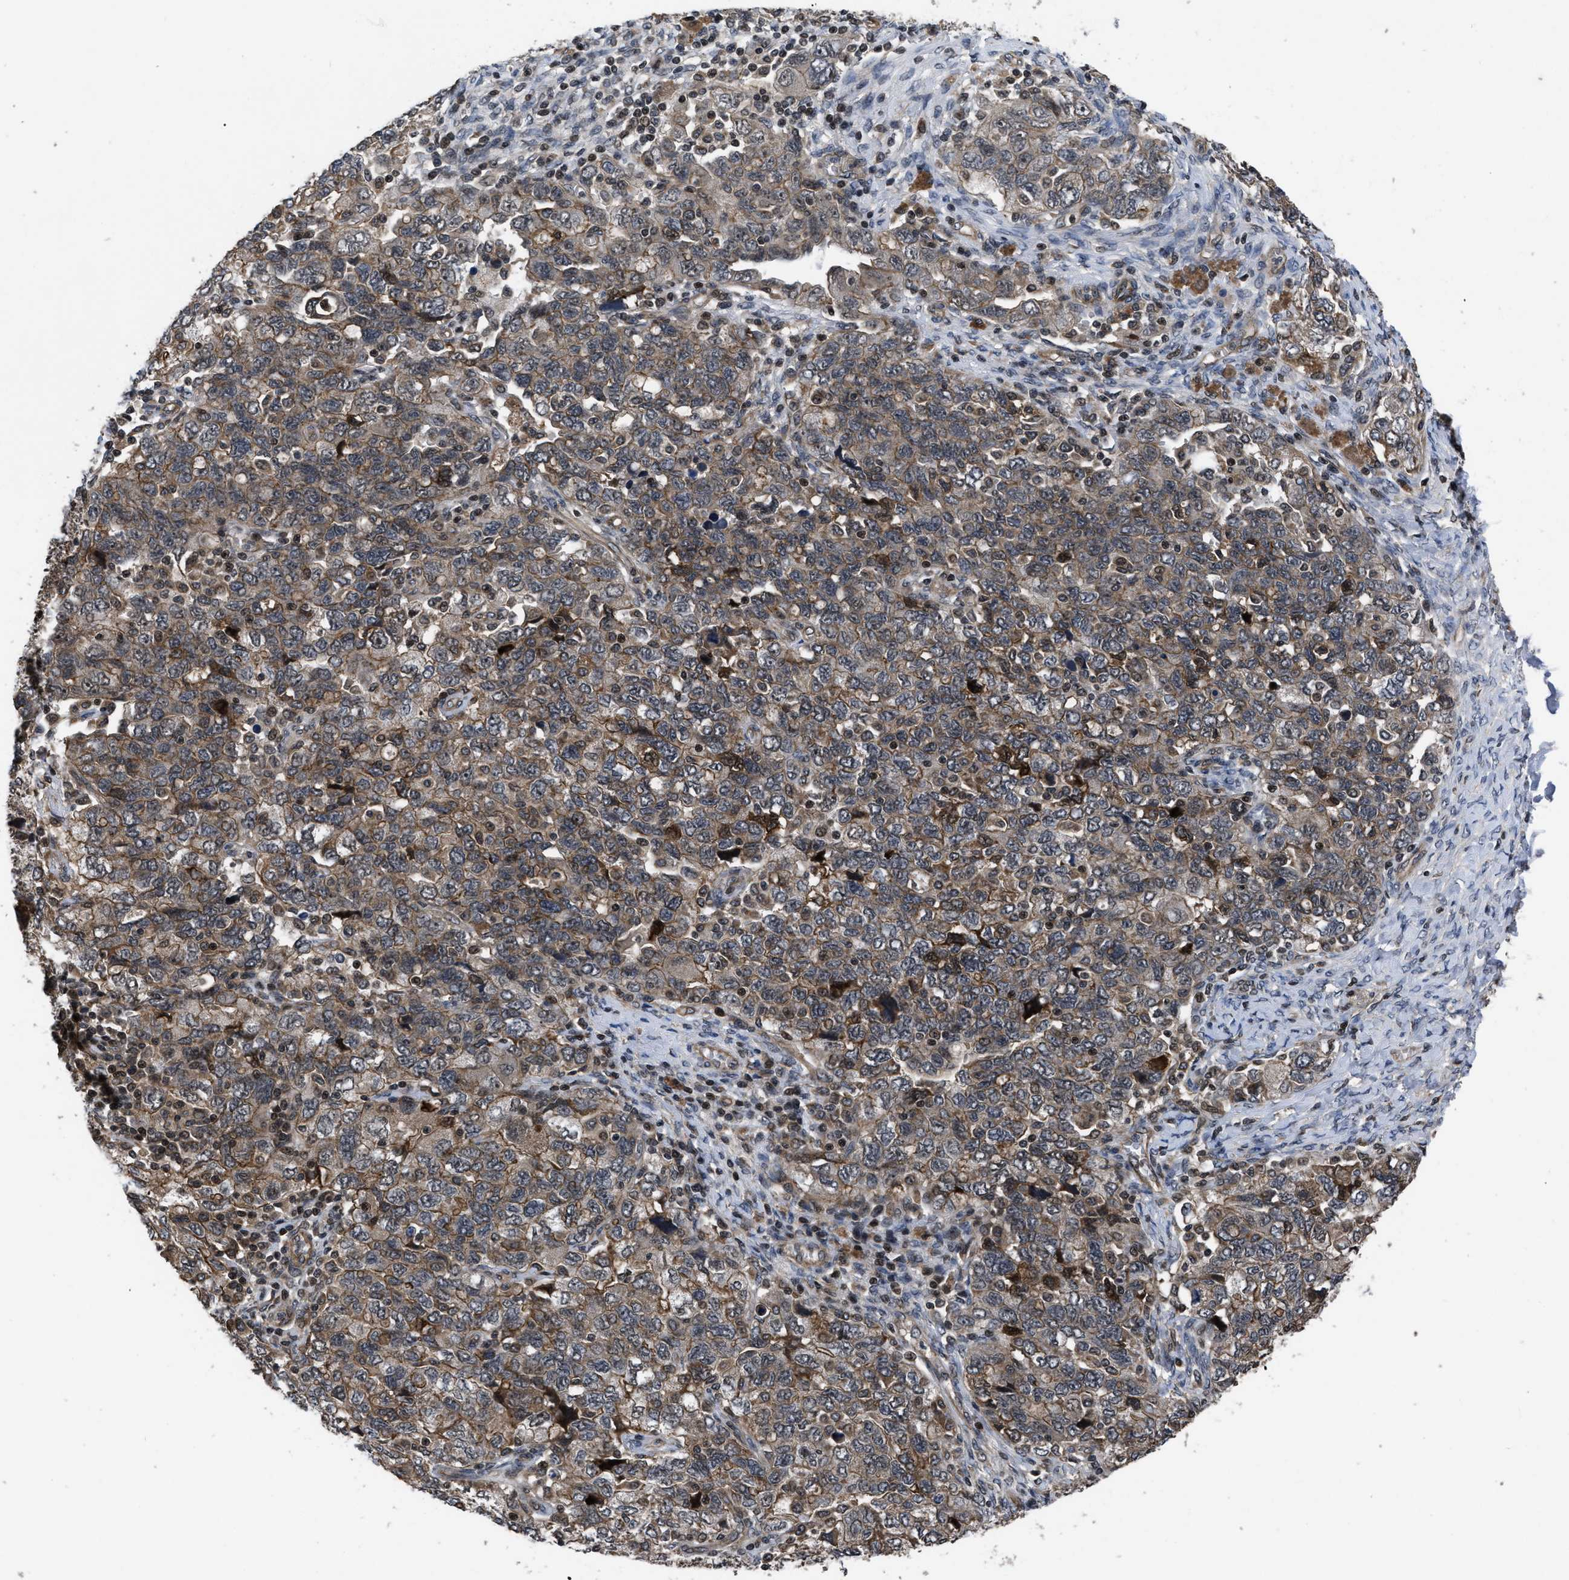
{"staining": {"intensity": "moderate", "quantity": ">75%", "location": "cytoplasmic/membranous"}, "tissue": "ovarian cancer", "cell_type": "Tumor cells", "image_type": "cancer", "snomed": [{"axis": "morphology", "description": "Carcinoma, NOS"}, {"axis": "morphology", "description": "Cystadenocarcinoma, serous, NOS"}, {"axis": "topography", "description": "Ovary"}], "caption": "Protein expression by IHC shows moderate cytoplasmic/membranous positivity in approximately >75% of tumor cells in serous cystadenocarcinoma (ovarian). The protein of interest is shown in brown color, while the nuclei are stained blue.", "gene": "DNAJC14", "patient": {"sex": "female", "age": 69}}